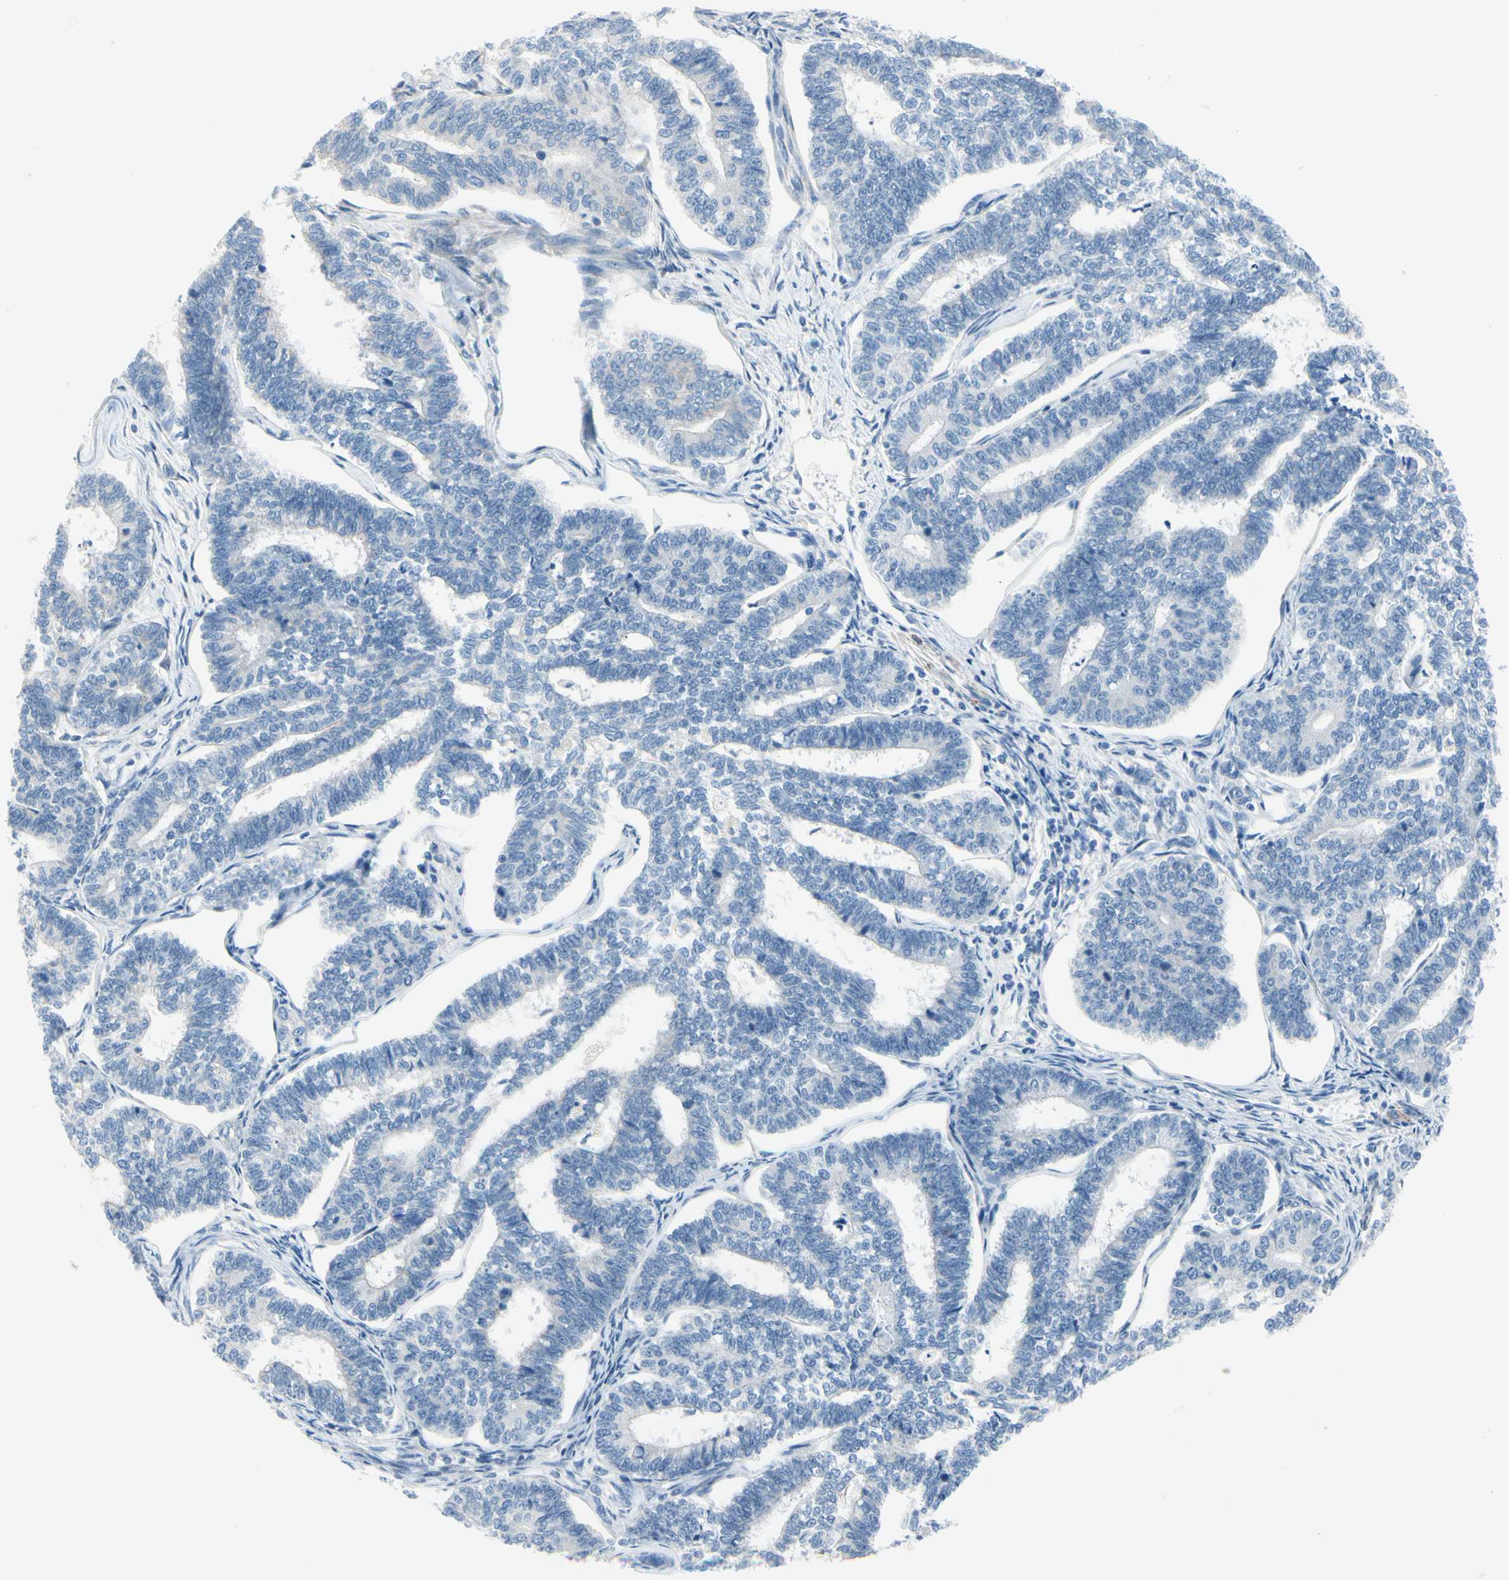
{"staining": {"intensity": "negative", "quantity": "none", "location": "none"}, "tissue": "endometrial cancer", "cell_type": "Tumor cells", "image_type": "cancer", "snomed": [{"axis": "morphology", "description": "Adenocarcinoma, NOS"}, {"axis": "topography", "description": "Endometrium"}], "caption": "A photomicrograph of human endometrial cancer is negative for staining in tumor cells.", "gene": "FCER2", "patient": {"sex": "female", "age": 70}}